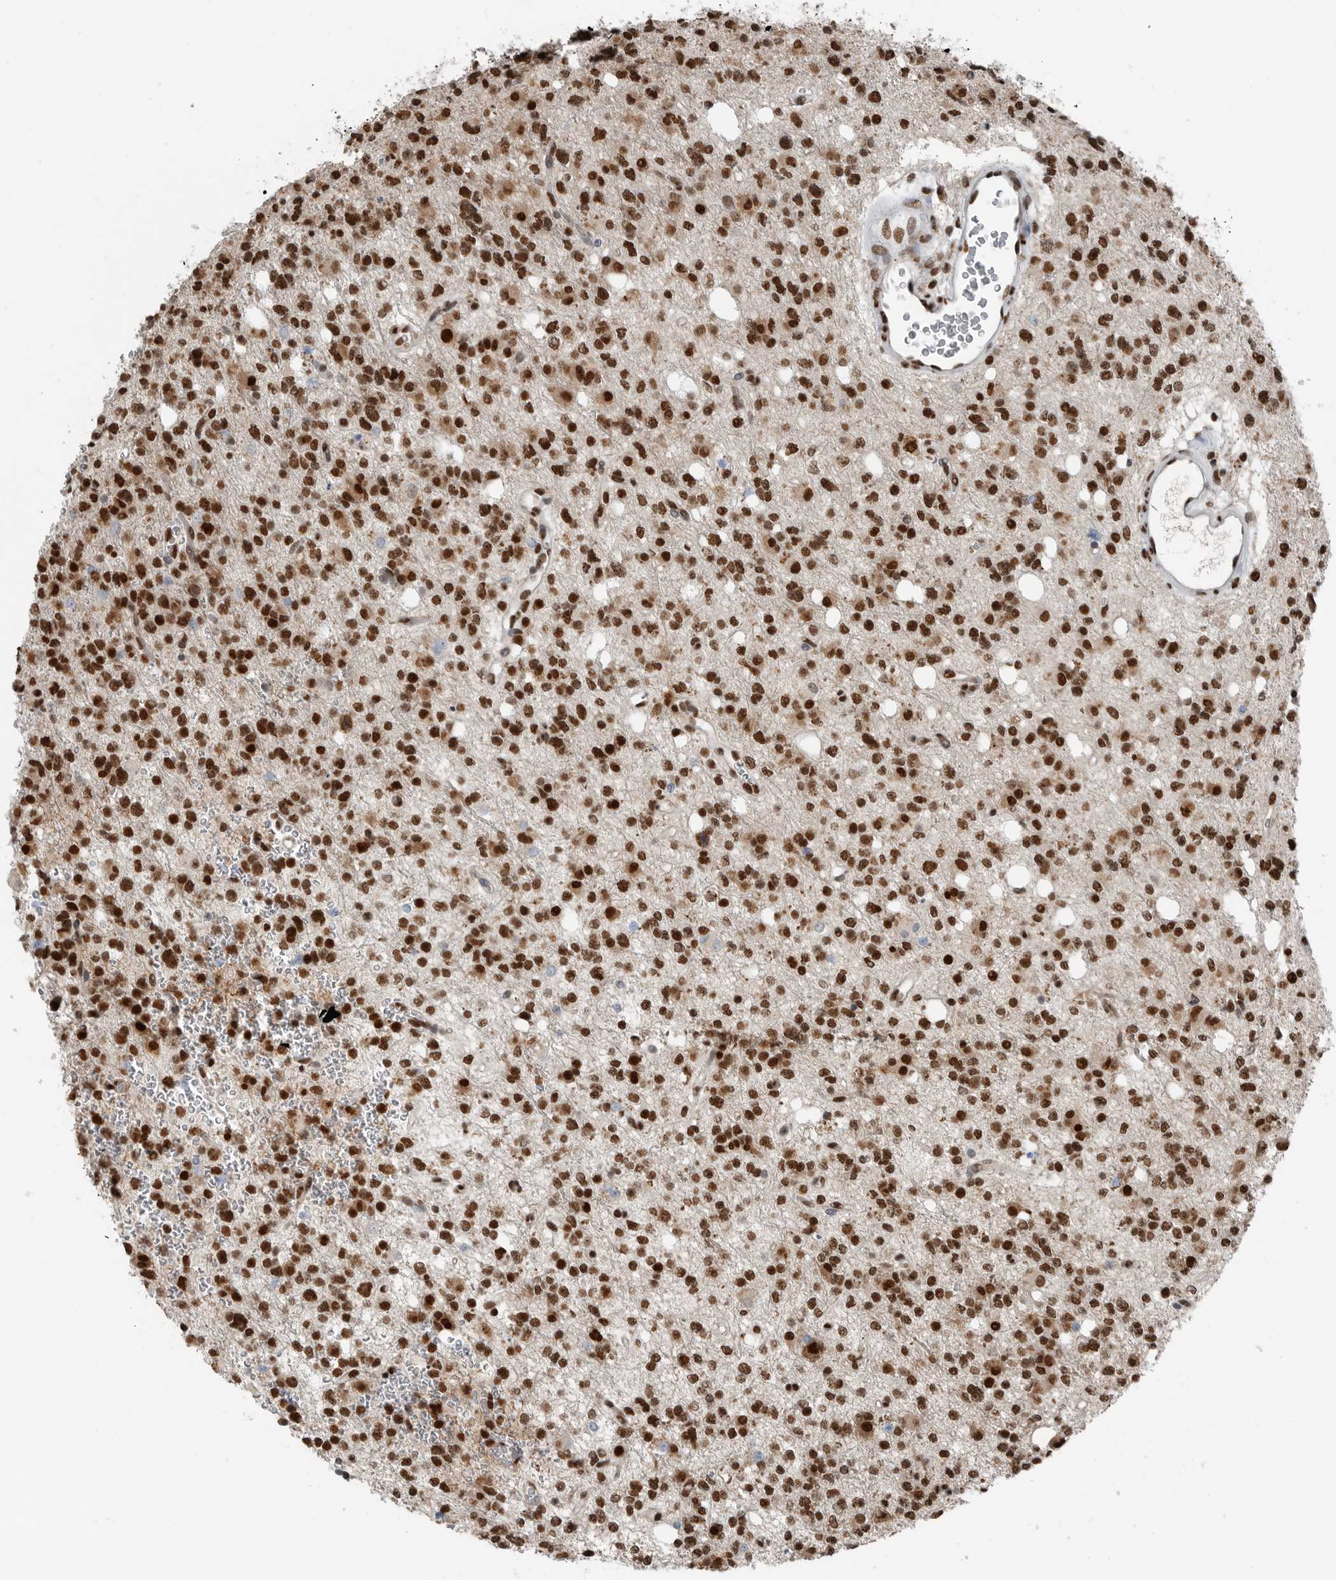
{"staining": {"intensity": "strong", "quantity": ">75%", "location": "nuclear"}, "tissue": "glioma", "cell_type": "Tumor cells", "image_type": "cancer", "snomed": [{"axis": "morphology", "description": "Glioma, malignant, High grade"}, {"axis": "topography", "description": "Brain"}], "caption": "A high-resolution photomicrograph shows IHC staining of glioma, which reveals strong nuclear staining in approximately >75% of tumor cells. The staining was performed using DAB, with brown indicating positive protein expression. Nuclei are stained blue with hematoxylin.", "gene": "BLZF1", "patient": {"sex": "female", "age": 62}}